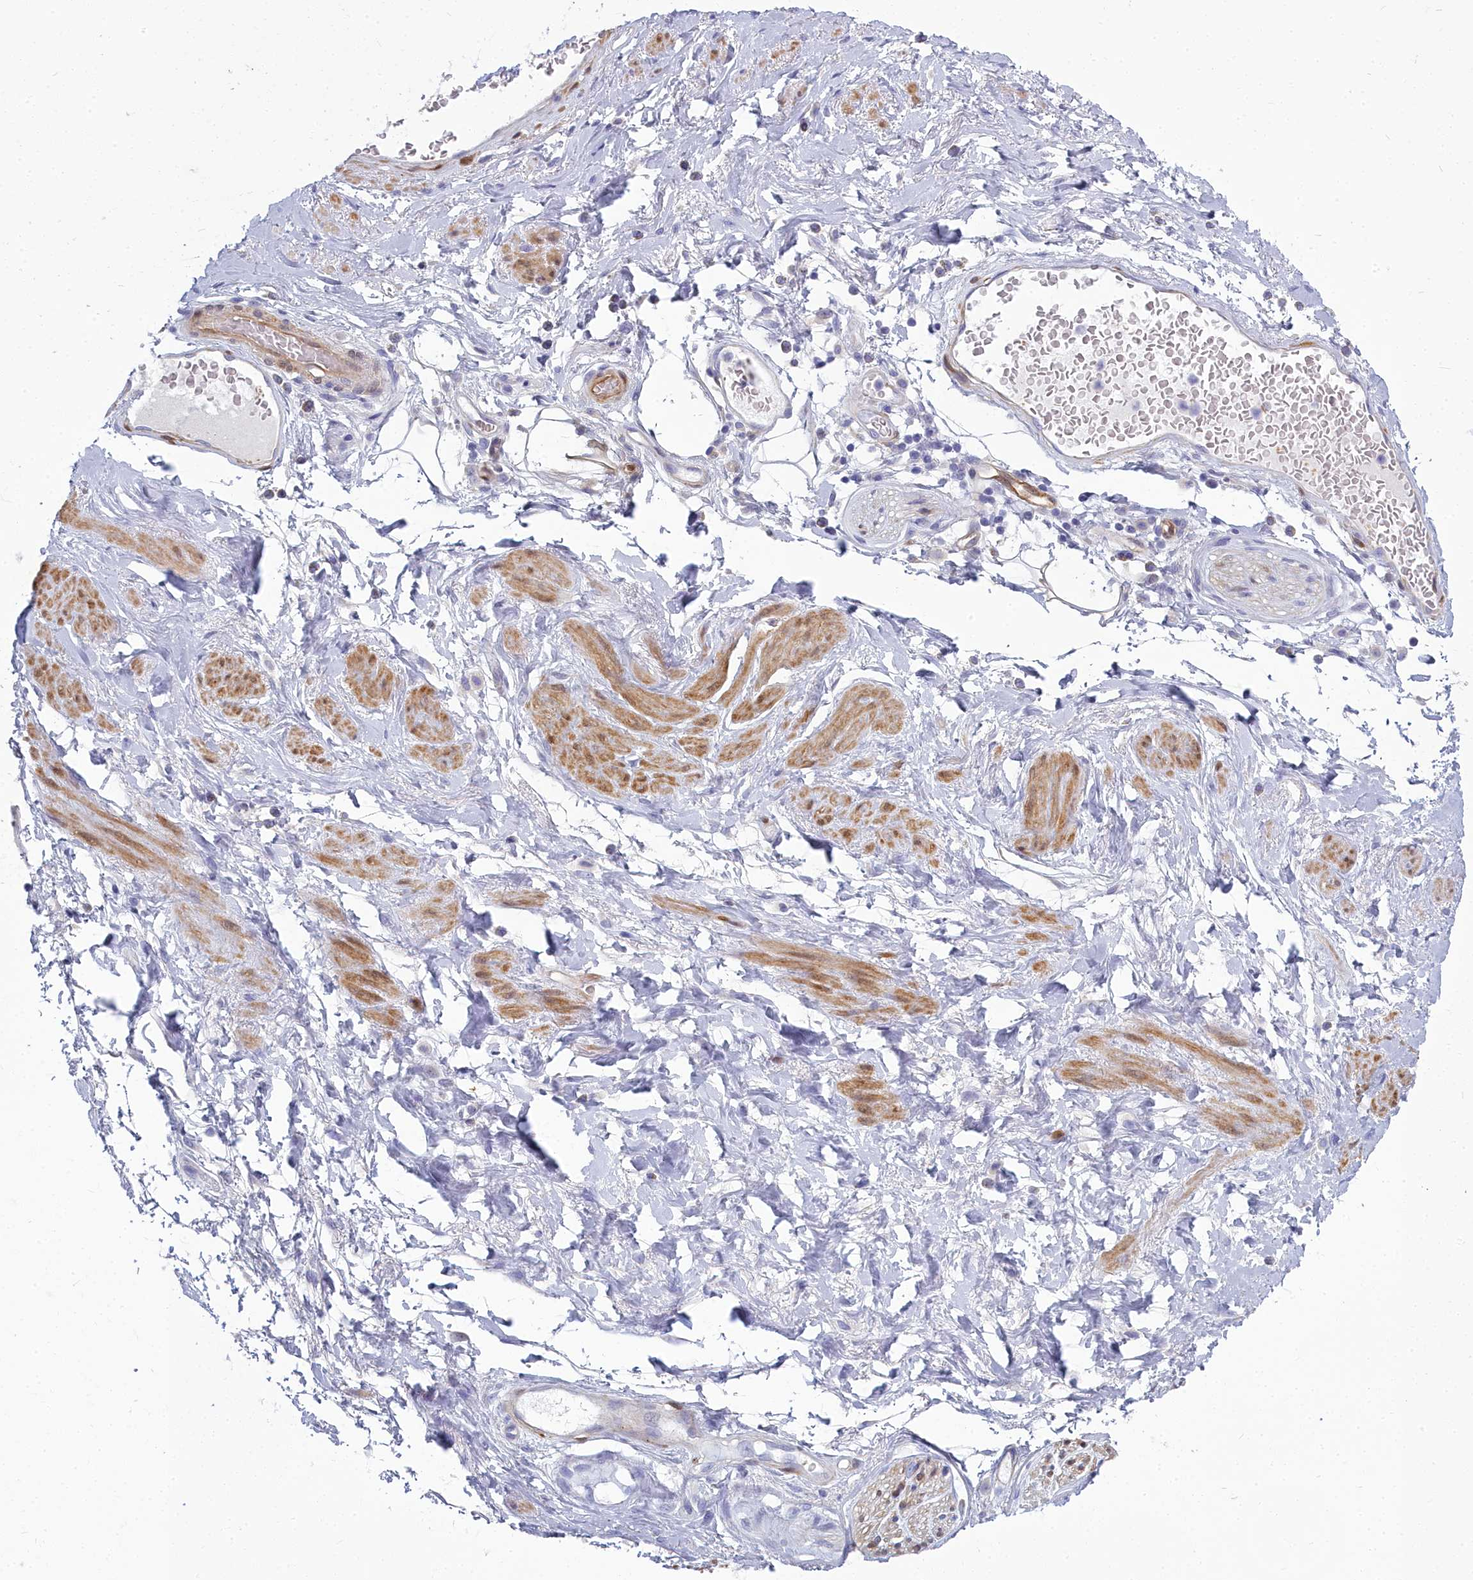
{"staining": {"intensity": "negative", "quantity": "none", "location": "none"}, "tissue": "soft tissue", "cell_type": "Chondrocytes", "image_type": "normal", "snomed": [{"axis": "morphology", "description": "Normal tissue, NOS"}, {"axis": "morphology", "description": "Adenocarcinoma, NOS"}, {"axis": "topography", "description": "Rectum"}, {"axis": "topography", "description": "Vagina"}, {"axis": "topography", "description": "Peripheral nerve tissue"}], "caption": "An immunohistochemistry (IHC) micrograph of unremarkable soft tissue is shown. There is no staining in chondrocytes of soft tissue.", "gene": "PPP1R14A", "patient": {"sex": "female", "age": 71}}